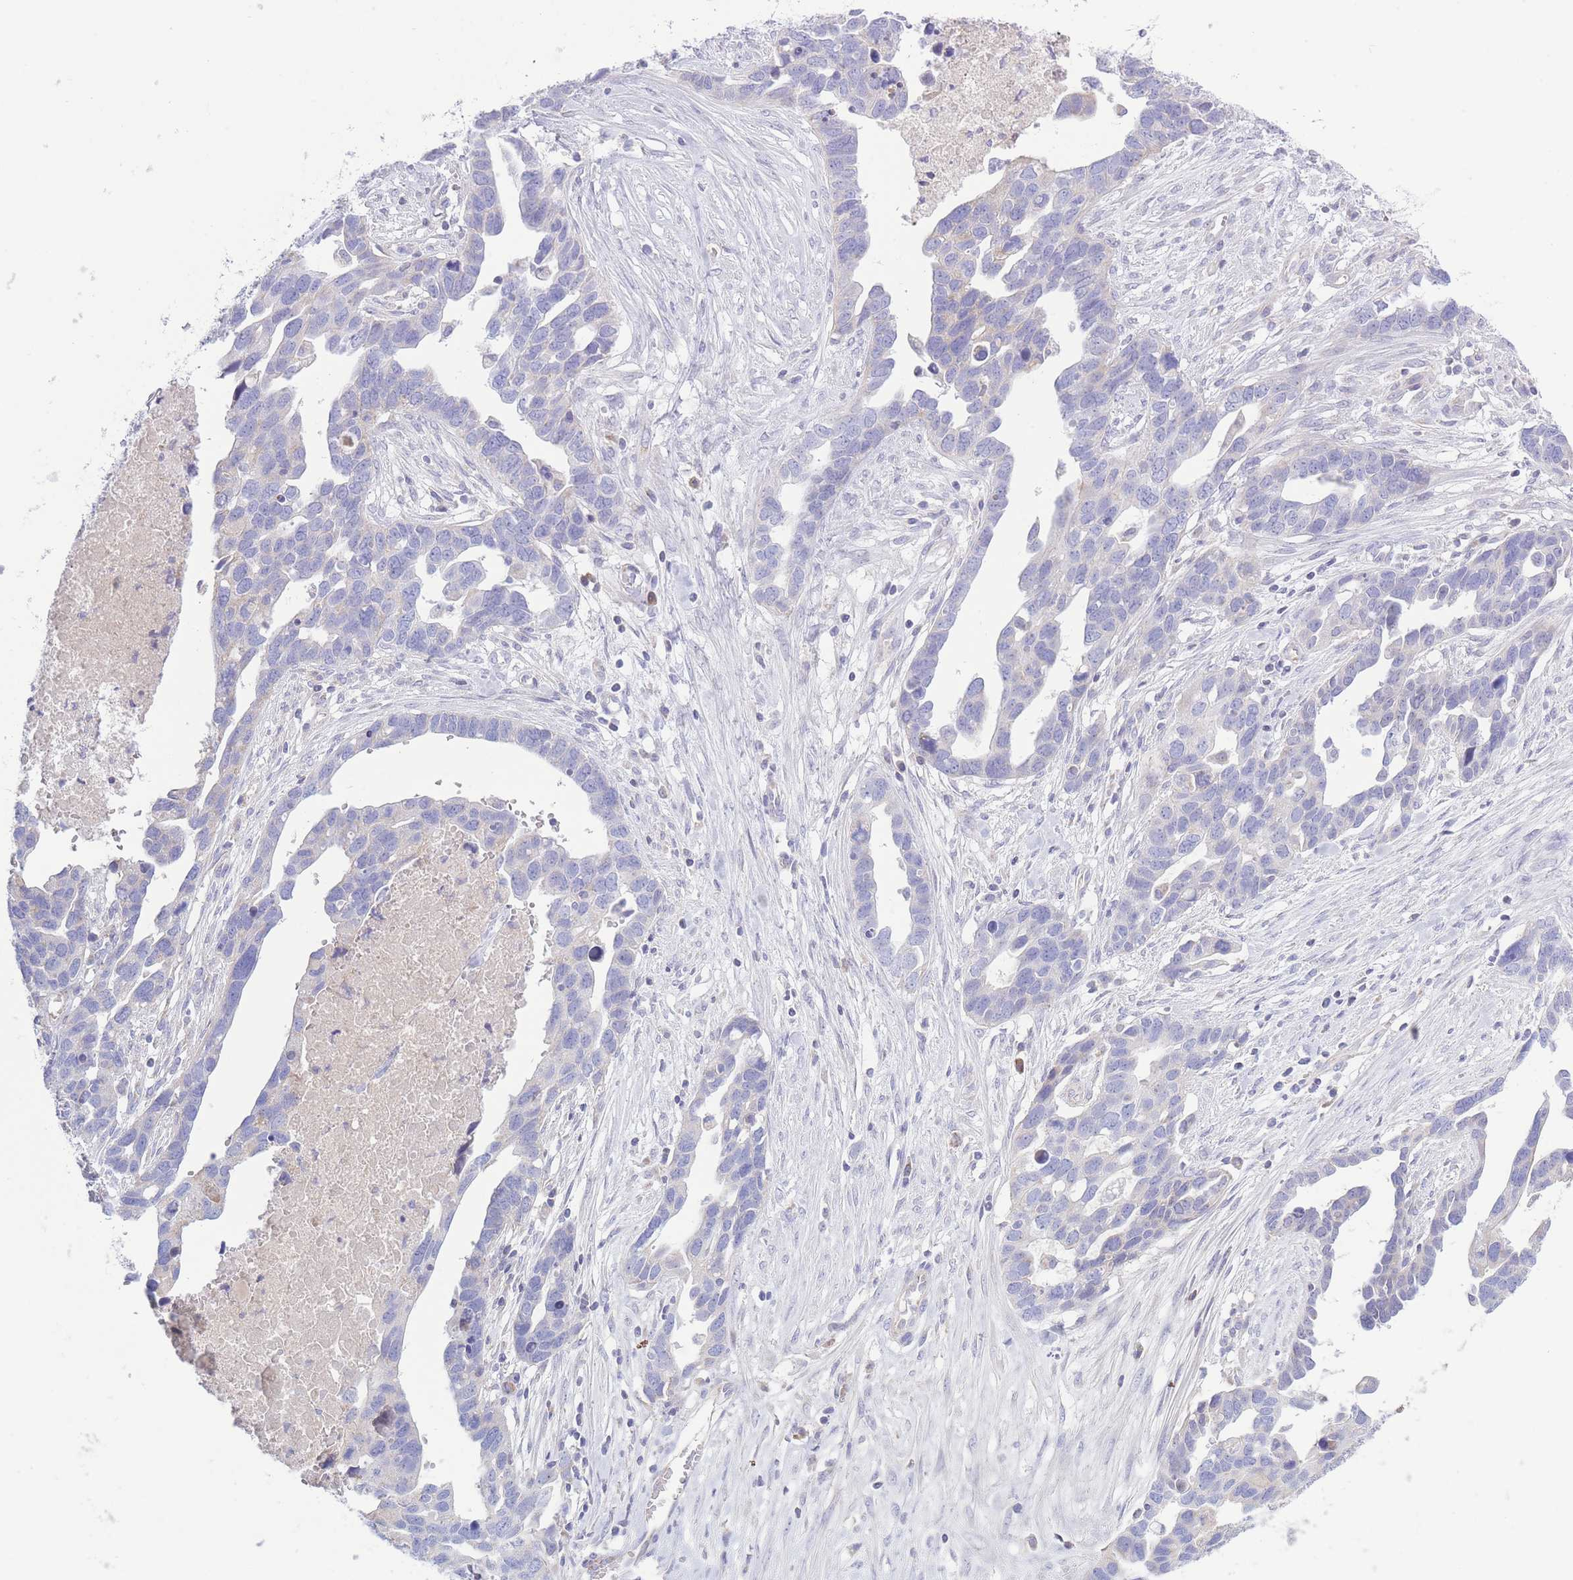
{"staining": {"intensity": "negative", "quantity": "none", "location": "none"}, "tissue": "ovarian cancer", "cell_type": "Tumor cells", "image_type": "cancer", "snomed": [{"axis": "morphology", "description": "Cystadenocarcinoma, serous, NOS"}, {"axis": "topography", "description": "Ovary"}], "caption": "The immunohistochemistry (IHC) micrograph has no significant positivity in tumor cells of ovarian serous cystadenocarcinoma tissue.", "gene": "NANP", "patient": {"sex": "female", "age": 54}}